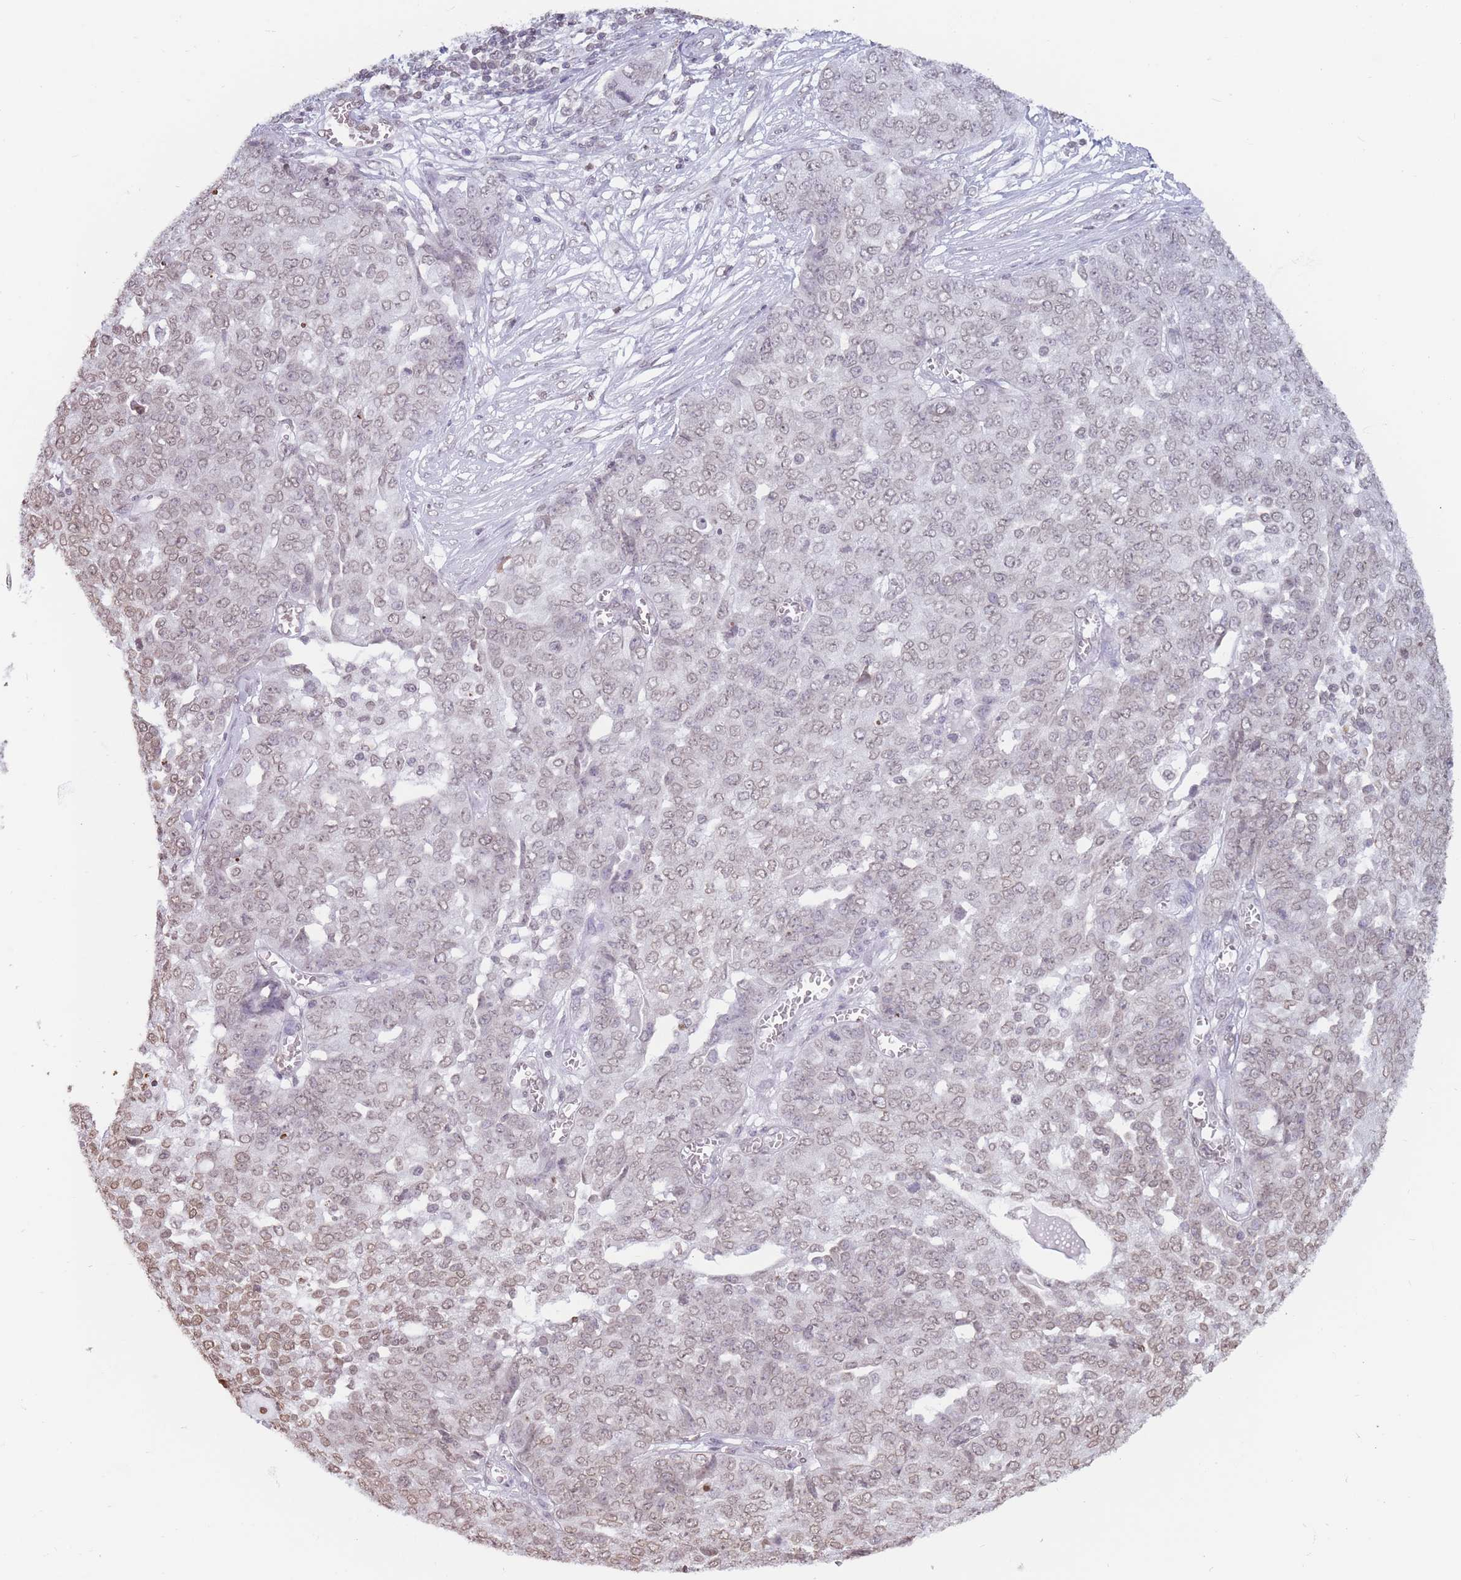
{"staining": {"intensity": "weak", "quantity": "25%-75%", "location": "nuclear"}, "tissue": "ovarian cancer", "cell_type": "Tumor cells", "image_type": "cancer", "snomed": [{"axis": "morphology", "description": "Cystadenocarcinoma, serous, NOS"}, {"axis": "topography", "description": "Soft tissue"}, {"axis": "topography", "description": "Ovary"}], "caption": "Immunohistochemistry (IHC) photomicrograph of neoplastic tissue: human ovarian cancer stained using immunohistochemistry (IHC) displays low levels of weak protein expression localized specifically in the nuclear of tumor cells, appearing as a nuclear brown color.", "gene": "RYK", "patient": {"sex": "female", "age": 57}}